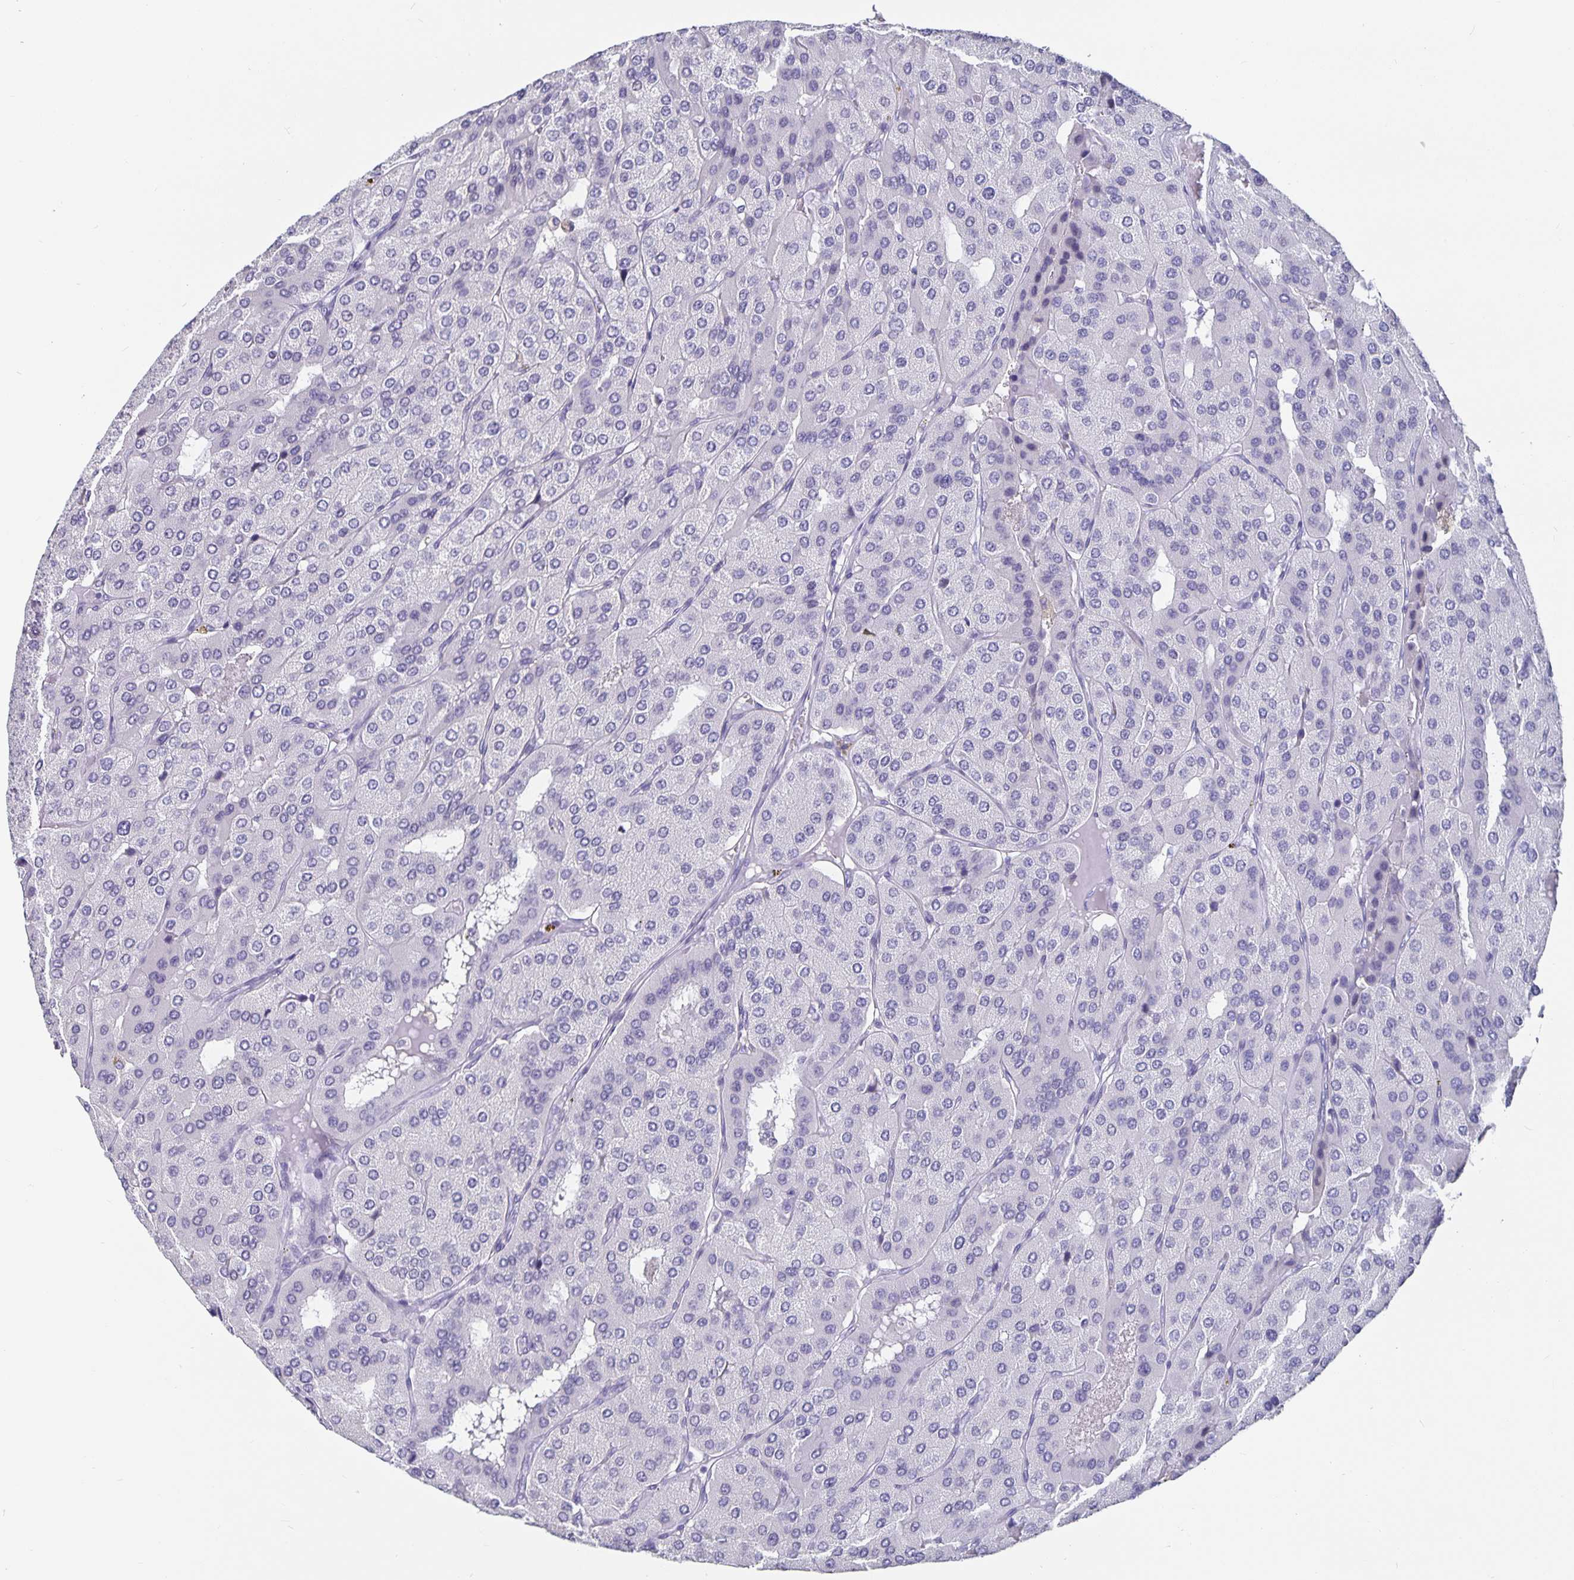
{"staining": {"intensity": "negative", "quantity": "none", "location": "none"}, "tissue": "parathyroid gland", "cell_type": "Glandular cells", "image_type": "normal", "snomed": [{"axis": "morphology", "description": "Normal tissue, NOS"}, {"axis": "morphology", "description": "Adenoma, NOS"}, {"axis": "topography", "description": "Parathyroid gland"}], "caption": "Immunohistochemistry of benign parathyroid gland demonstrates no positivity in glandular cells.", "gene": "OLIG2", "patient": {"sex": "female", "age": 86}}